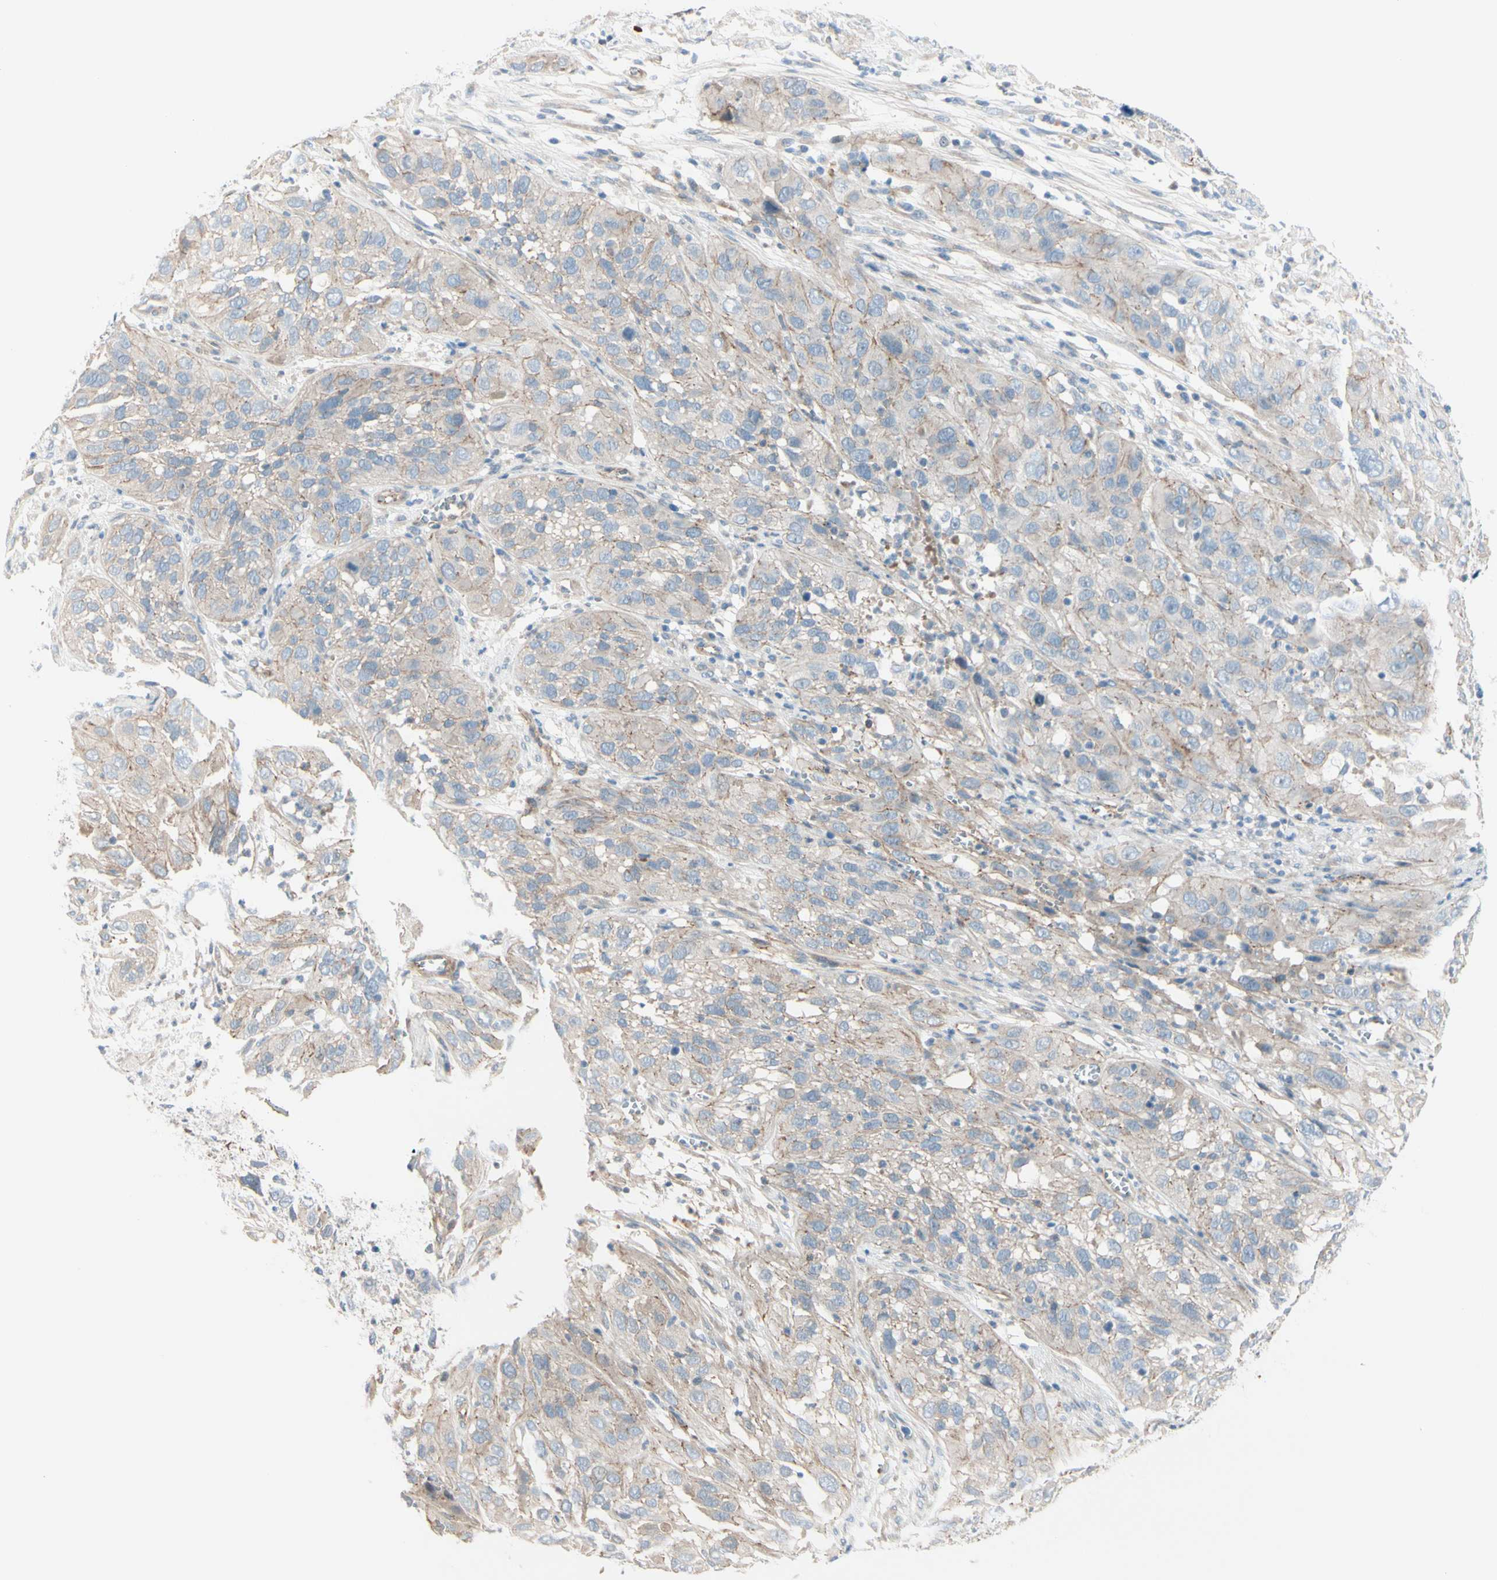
{"staining": {"intensity": "weak", "quantity": "25%-75%", "location": "cytoplasmic/membranous"}, "tissue": "cervical cancer", "cell_type": "Tumor cells", "image_type": "cancer", "snomed": [{"axis": "morphology", "description": "Squamous cell carcinoma, NOS"}, {"axis": "topography", "description": "Cervix"}], "caption": "IHC (DAB) staining of human squamous cell carcinoma (cervical) shows weak cytoplasmic/membranous protein staining in approximately 25%-75% of tumor cells.", "gene": "TJP1", "patient": {"sex": "female", "age": 32}}